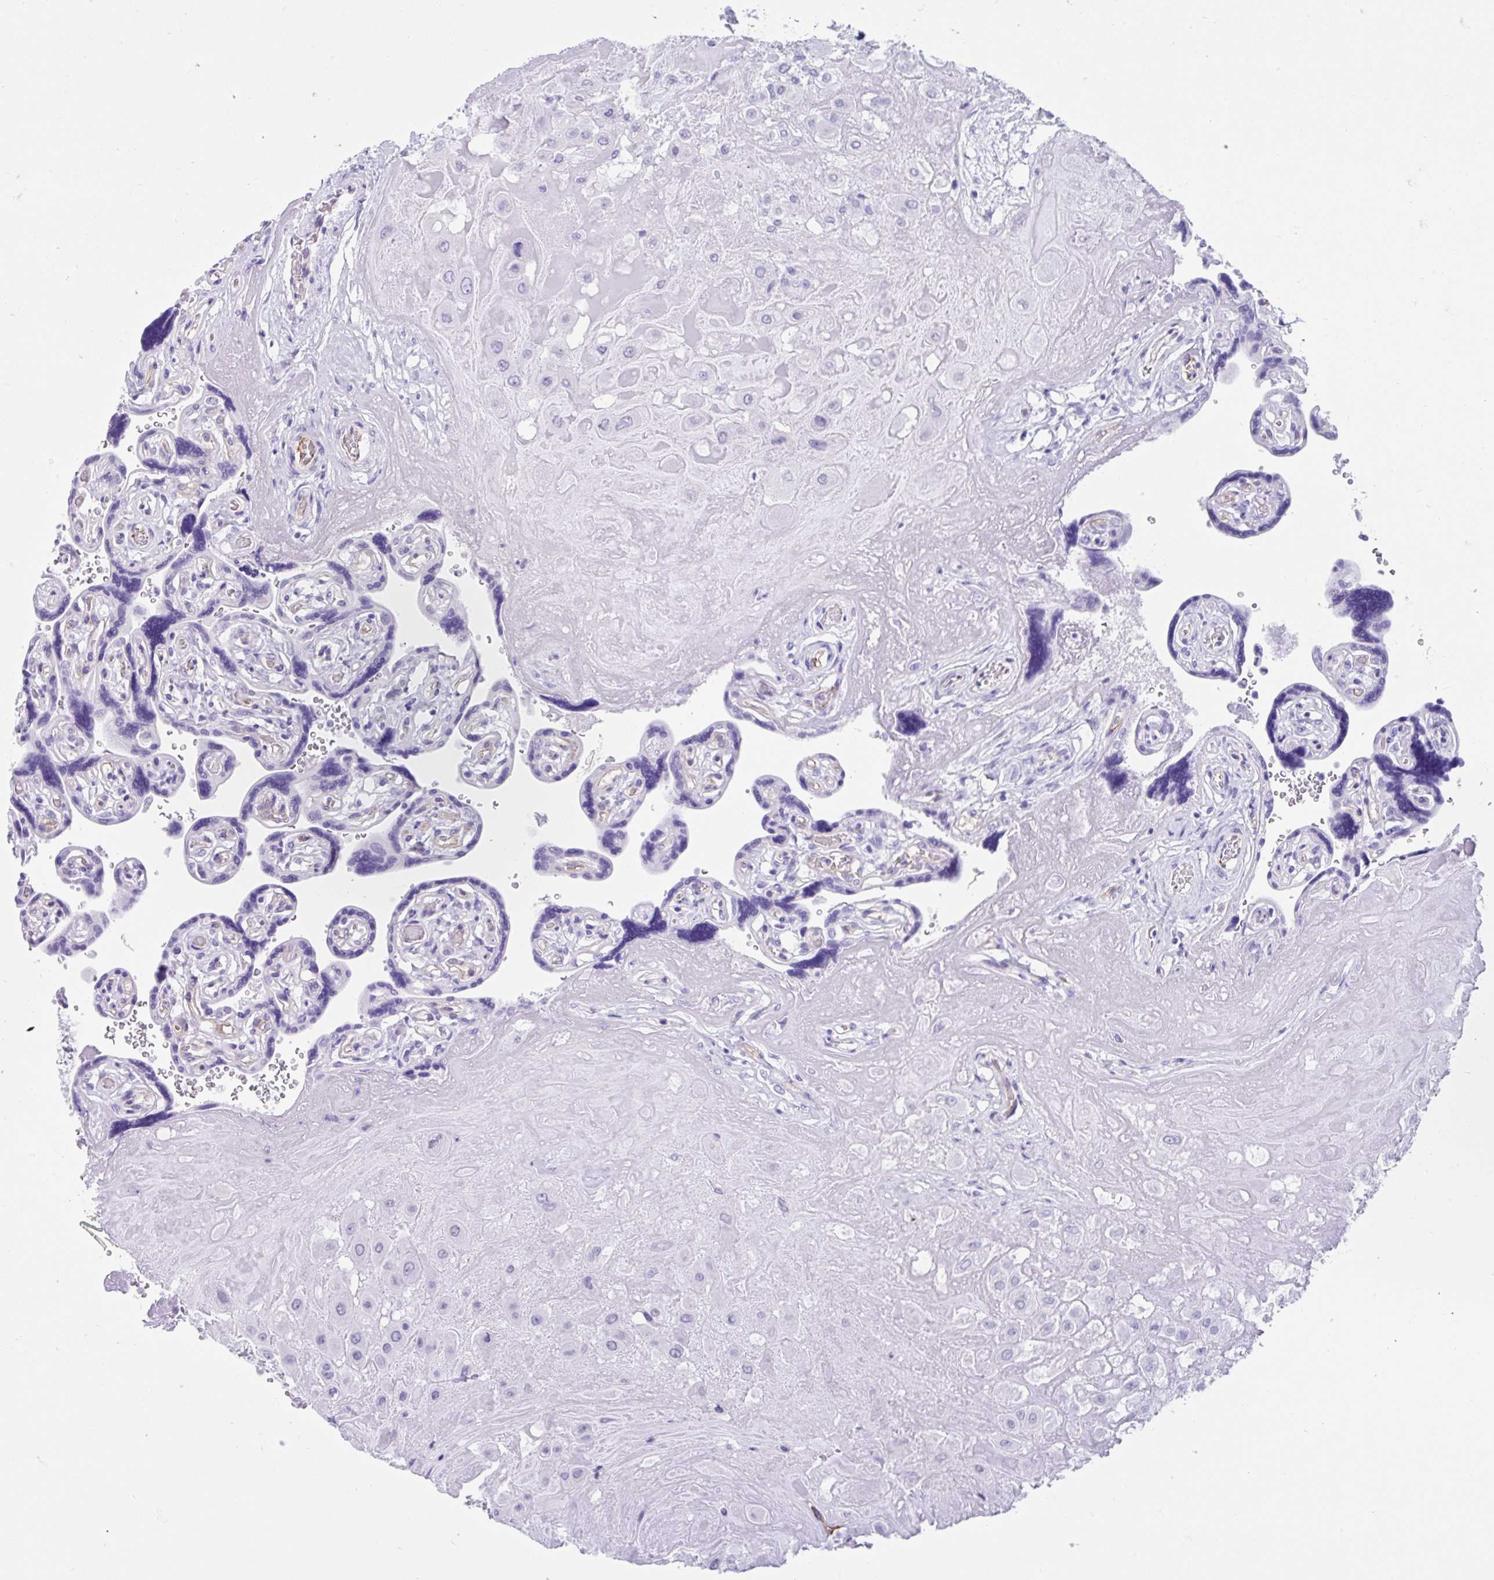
{"staining": {"intensity": "negative", "quantity": "none", "location": "none"}, "tissue": "placenta", "cell_type": "Decidual cells", "image_type": "normal", "snomed": [{"axis": "morphology", "description": "Normal tissue, NOS"}, {"axis": "topography", "description": "Placenta"}], "caption": "Immunohistochemistry of normal placenta exhibits no staining in decidual cells. (DAB (3,3'-diaminobenzidine) immunohistochemistry visualized using brightfield microscopy, high magnification).", "gene": "FAM107A", "patient": {"sex": "female", "age": 32}}